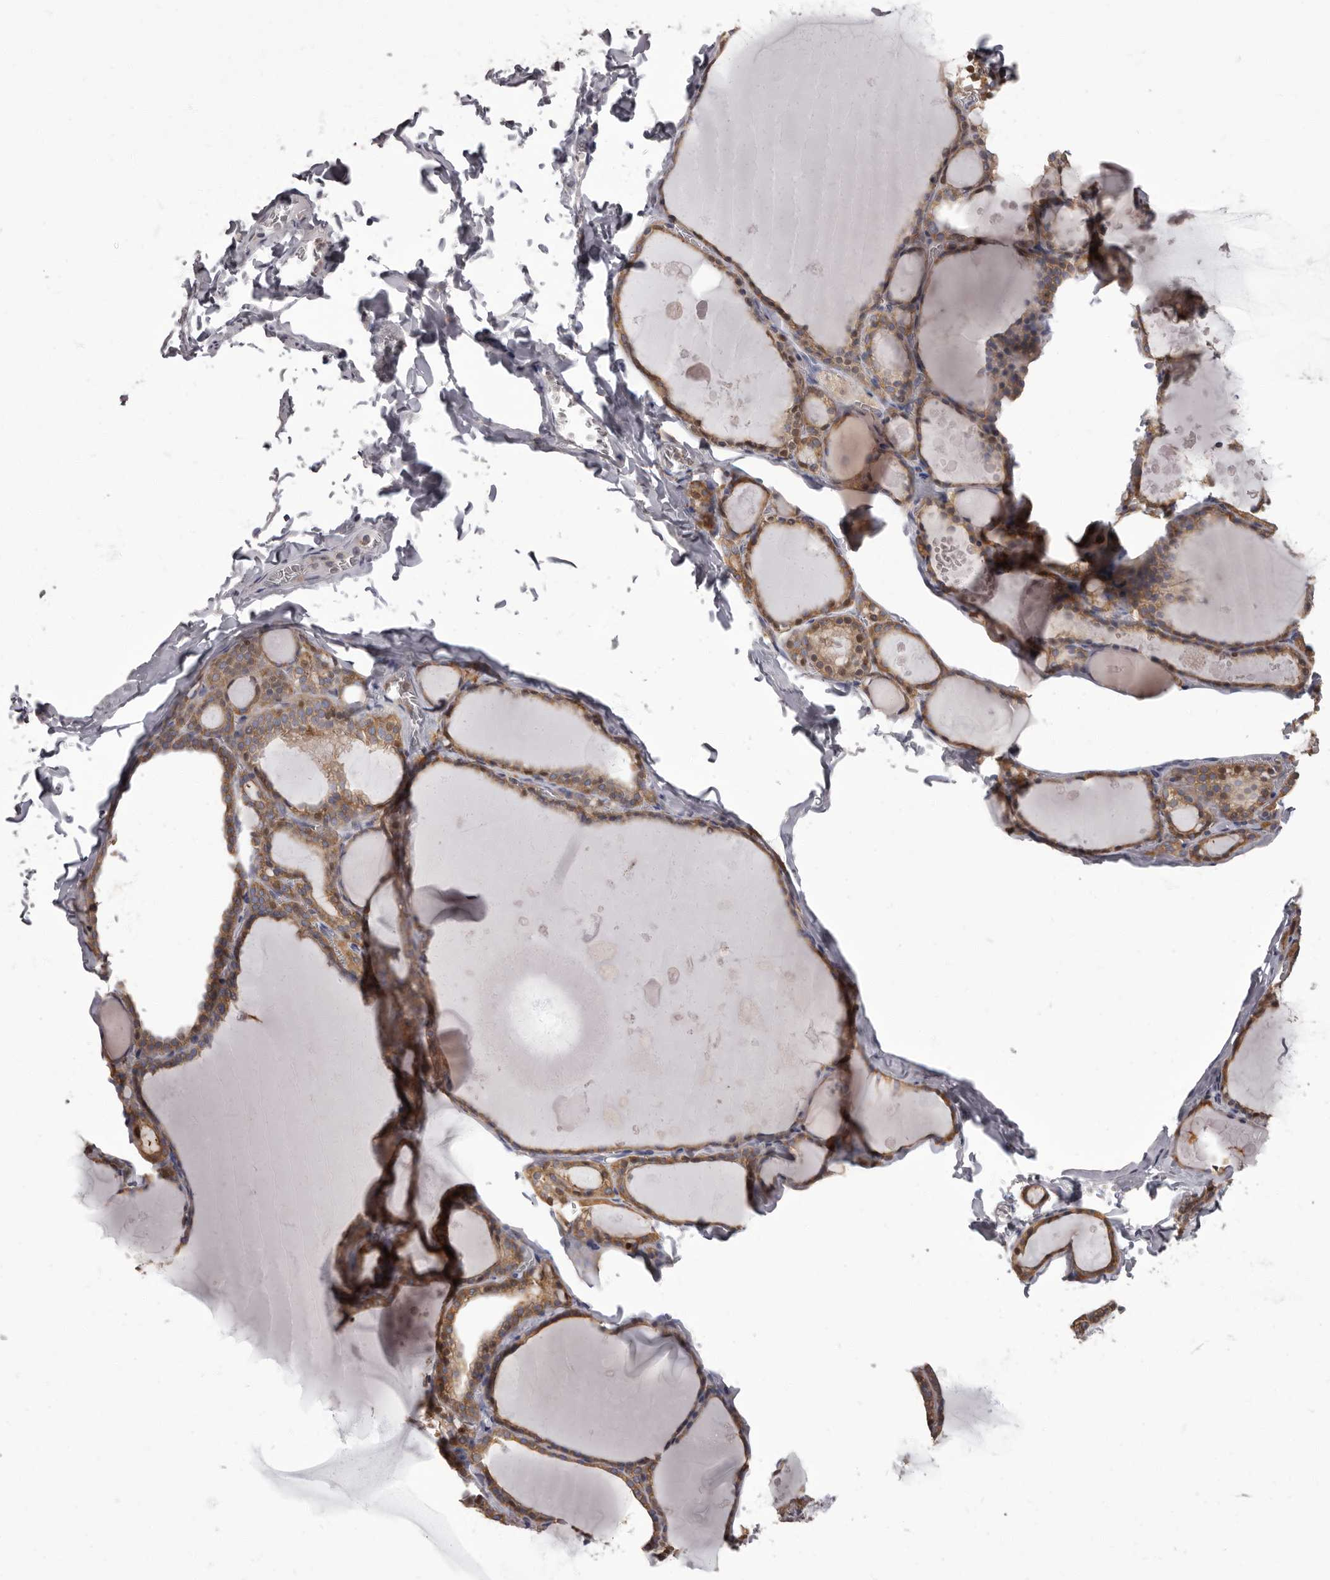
{"staining": {"intensity": "moderate", "quantity": ">75%", "location": "cytoplasmic/membranous"}, "tissue": "thyroid gland", "cell_type": "Glandular cells", "image_type": "normal", "snomed": [{"axis": "morphology", "description": "Normal tissue, NOS"}, {"axis": "topography", "description": "Thyroid gland"}], "caption": "Immunohistochemical staining of normal human thyroid gland exhibits >75% levels of moderate cytoplasmic/membranous protein positivity in approximately >75% of glandular cells.", "gene": "APEH", "patient": {"sex": "male", "age": 56}}